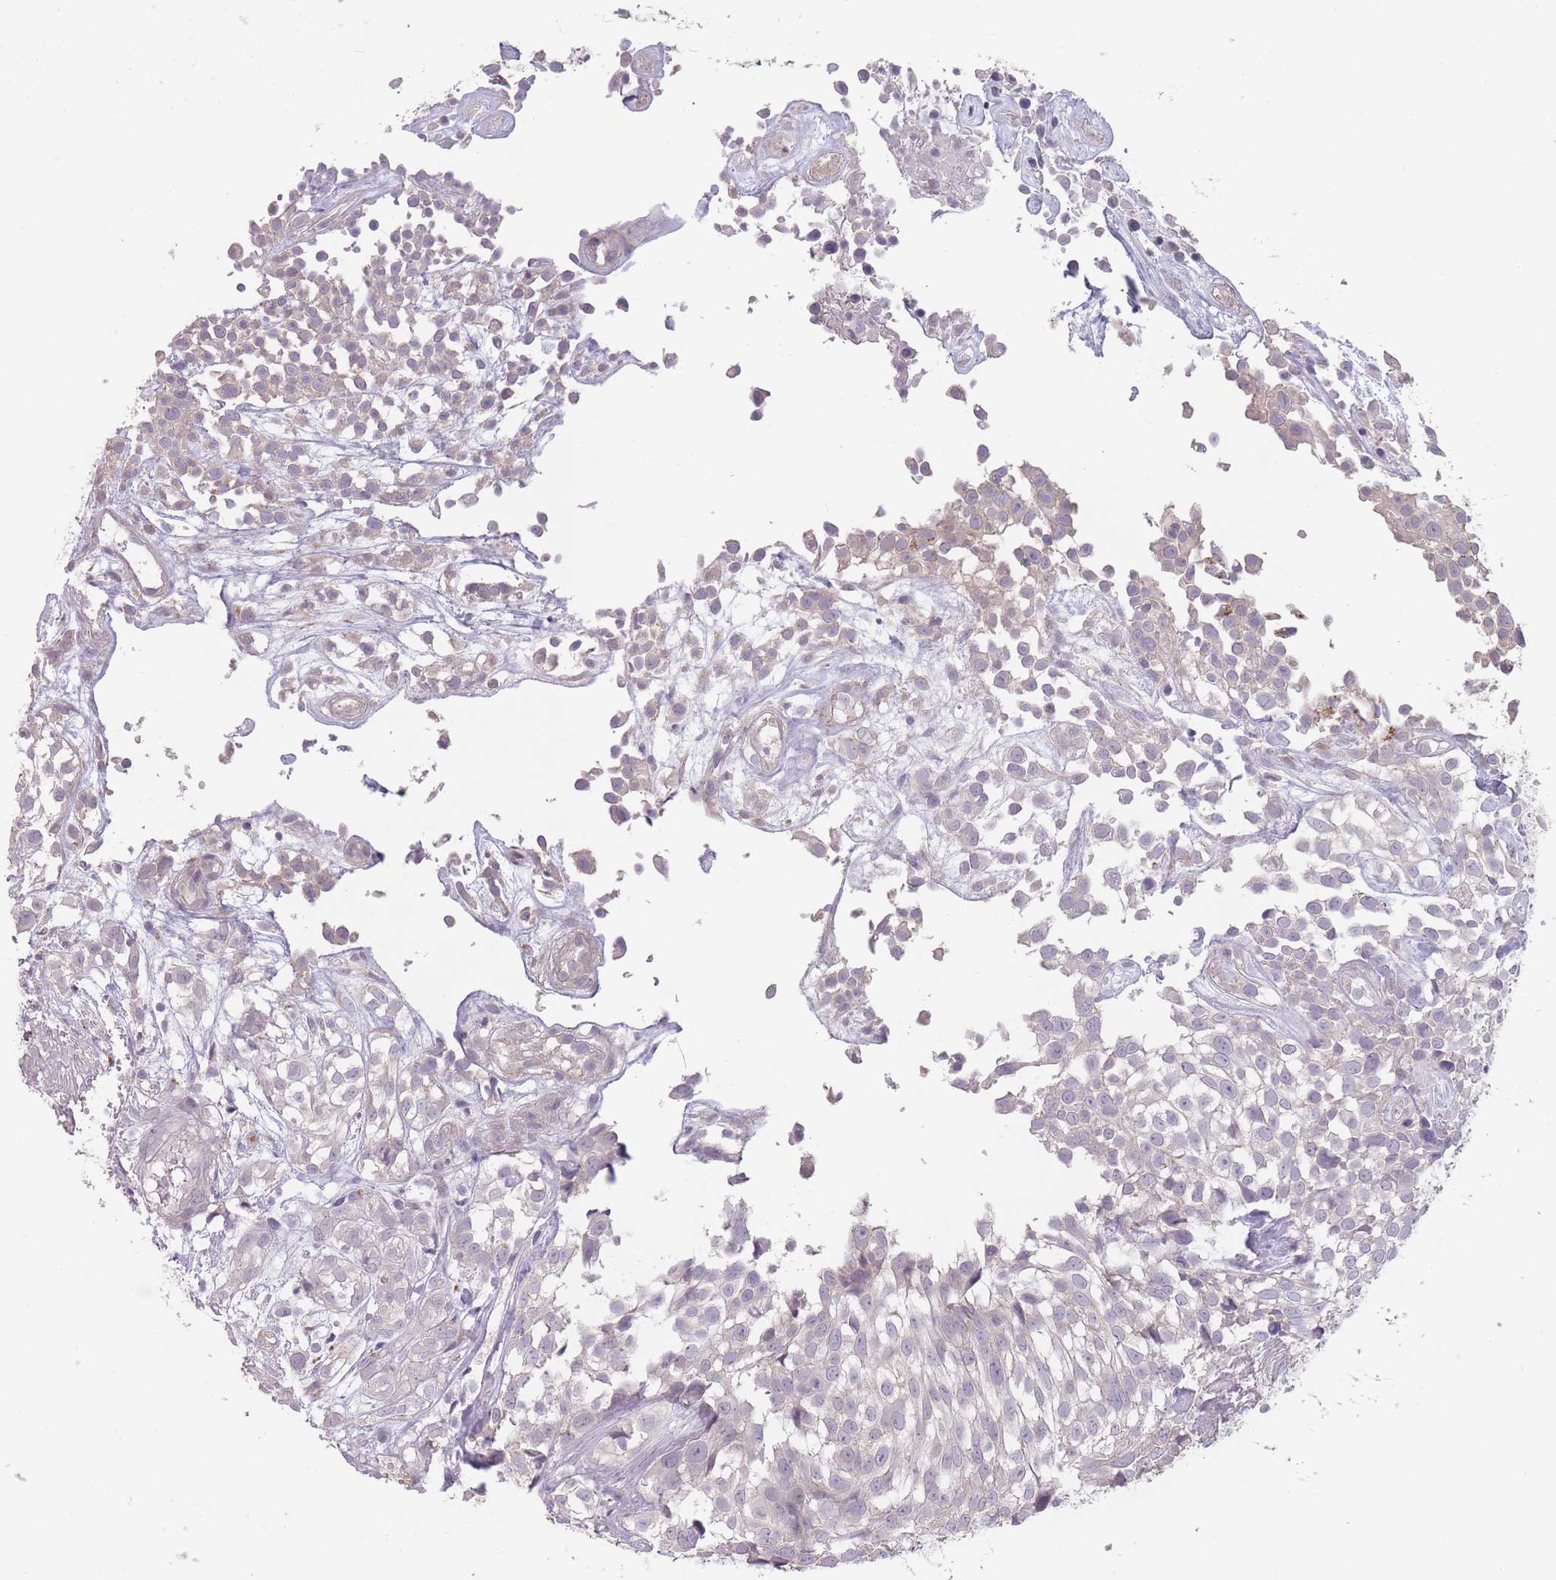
{"staining": {"intensity": "negative", "quantity": "none", "location": "none"}, "tissue": "urothelial cancer", "cell_type": "Tumor cells", "image_type": "cancer", "snomed": [{"axis": "morphology", "description": "Urothelial carcinoma, High grade"}, {"axis": "topography", "description": "Urinary bladder"}], "caption": "Tumor cells are negative for brown protein staining in urothelial carcinoma (high-grade). (Stains: DAB immunohistochemistry (IHC) with hematoxylin counter stain, Microscopy: brightfield microscopy at high magnification).", "gene": "AKAIN1", "patient": {"sex": "male", "age": 56}}